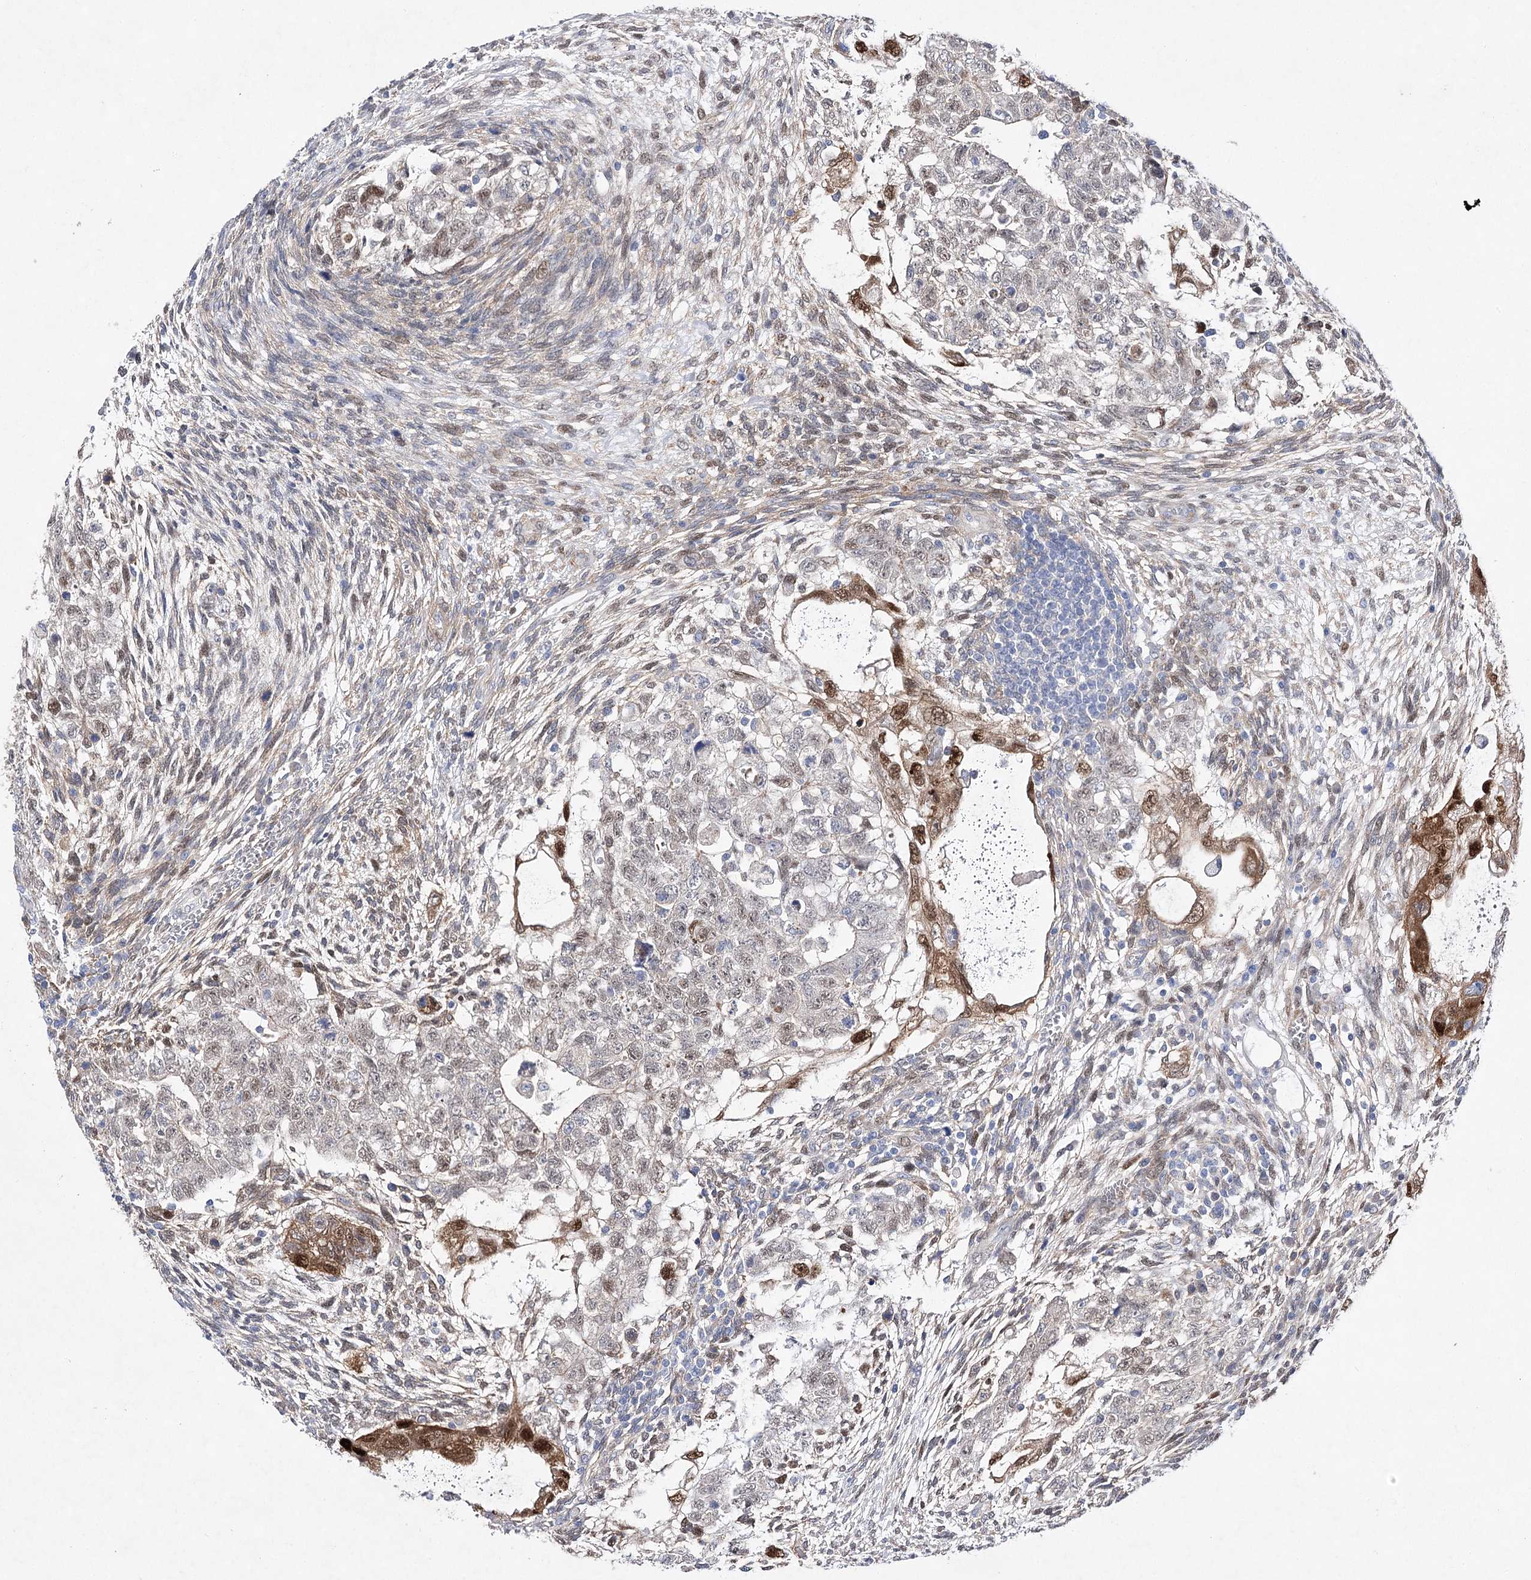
{"staining": {"intensity": "moderate", "quantity": "<25%", "location": "cytoplasmic/membranous,nuclear"}, "tissue": "testis cancer", "cell_type": "Tumor cells", "image_type": "cancer", "snomed": [{"axis": "morphology", "description": "Carcinoma, Embryonal, NOS"}, {"axis": "topography", "description": "Testis"}], "caption": "Testis cancer stained with a brown dye exhibits moderate cytoplasmic/membranous and nuclear positive positivity in approximately <25% of tumor cells.", "gene": "UGDH", "patient": {"sex": "male", "age": 37}}